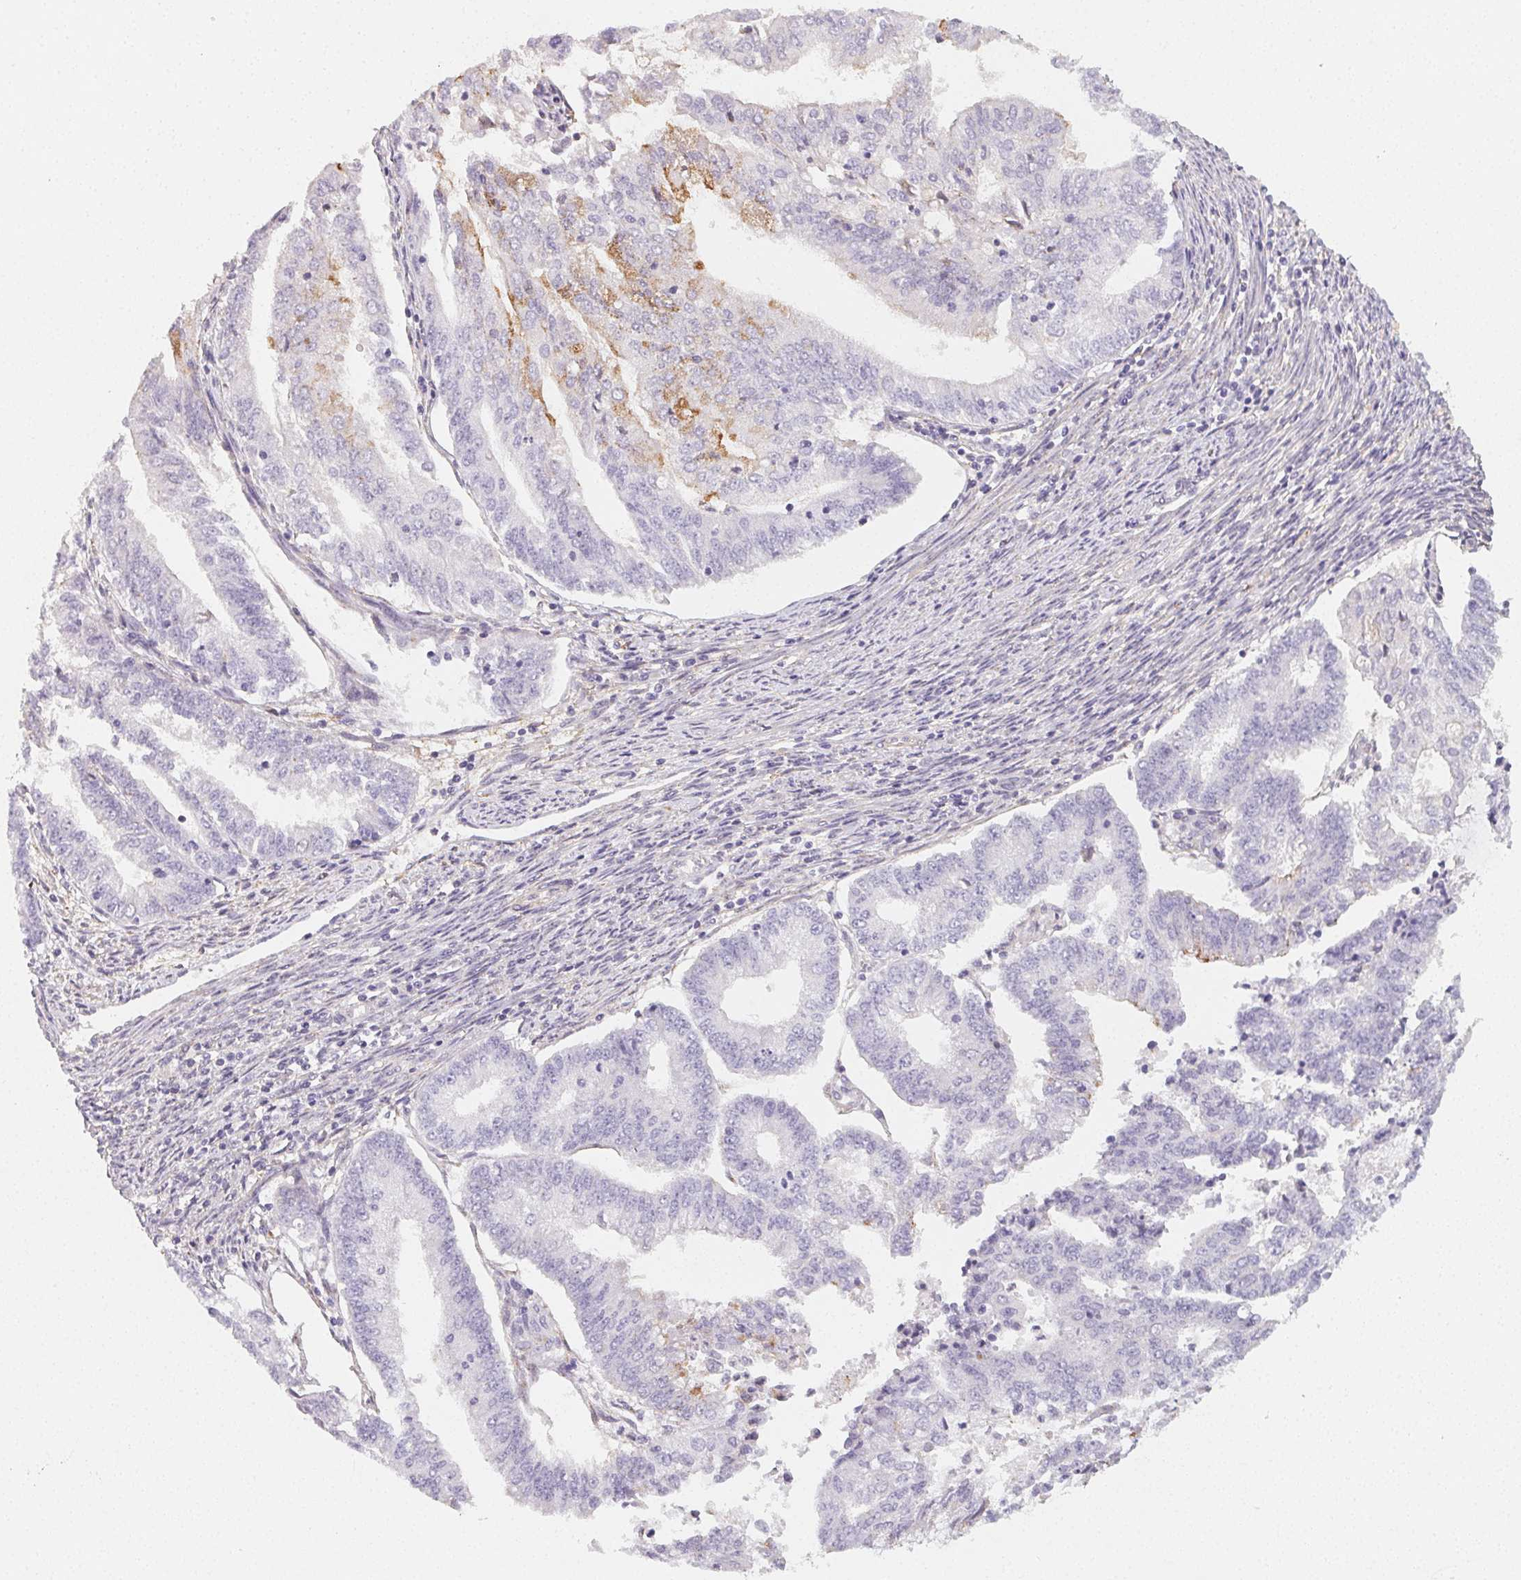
{"staining": {"intensity": "moderate", "quantity": "<25%", "location": "cytoplasmic/membranous"}, "tissue": "endometrial cancer", "cell_type": "Tumor cells", "image_type": "cancer", "snomed": [{"axis": "morphology", "description": "Adenocarcinoma, NOS"}, {"axis": "topography", "description": "Endometrium"}], "caption": "Moderate cytoplasmic/membranous staining for a protein is appreciated in approximately <25% of tumor cells of adenocarcinoma (endometrial) using IHC.", "gene": "LRRC23", "patient": {"sex": "female", "age": 61}}